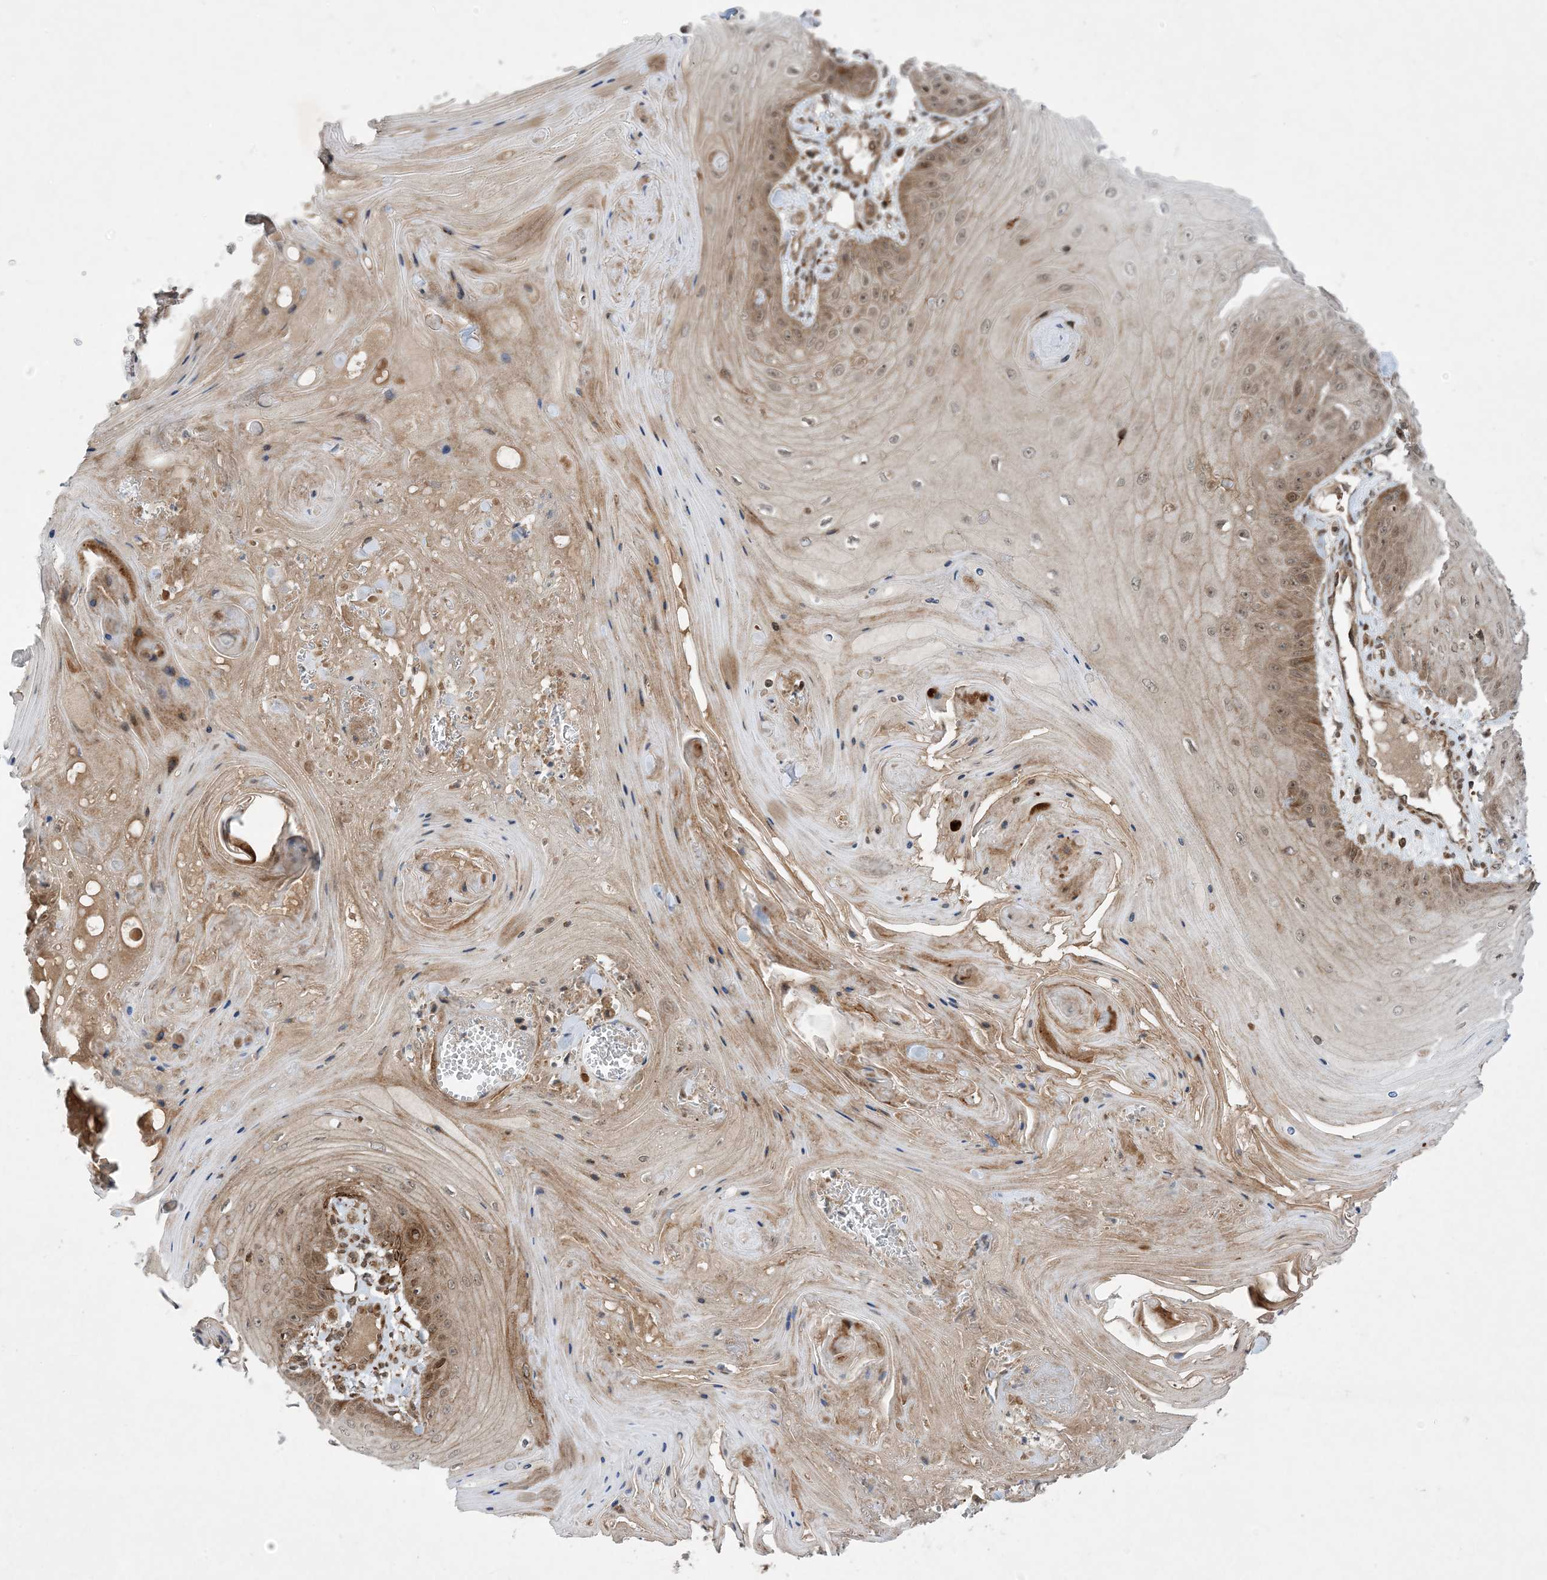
{"staining": {"intensity": "weak", "quantity": "25%-75%", "location": "cytoplasmic/membranous,nuclear"}, "tissue": "skin cancer", "cell_type": "Tumor cells", "image_type": "cancer", "snomed": [{"axis": "morphology", "description": "Squamous cell carcinoma, NOS"}, {"axis": "topography", "description": "Skin"}], "caption": "This micrograph displays skin cancer stained with immunohistochemistry (IHC) to label a protein in brown. The cytoplasmic/membranous and nuclear of tumor cells show weak positivity for the protein. Nuclei are counter-stained blue.", "gene": "HEMK1", "patient": {"sex": "male", "age": 74}}